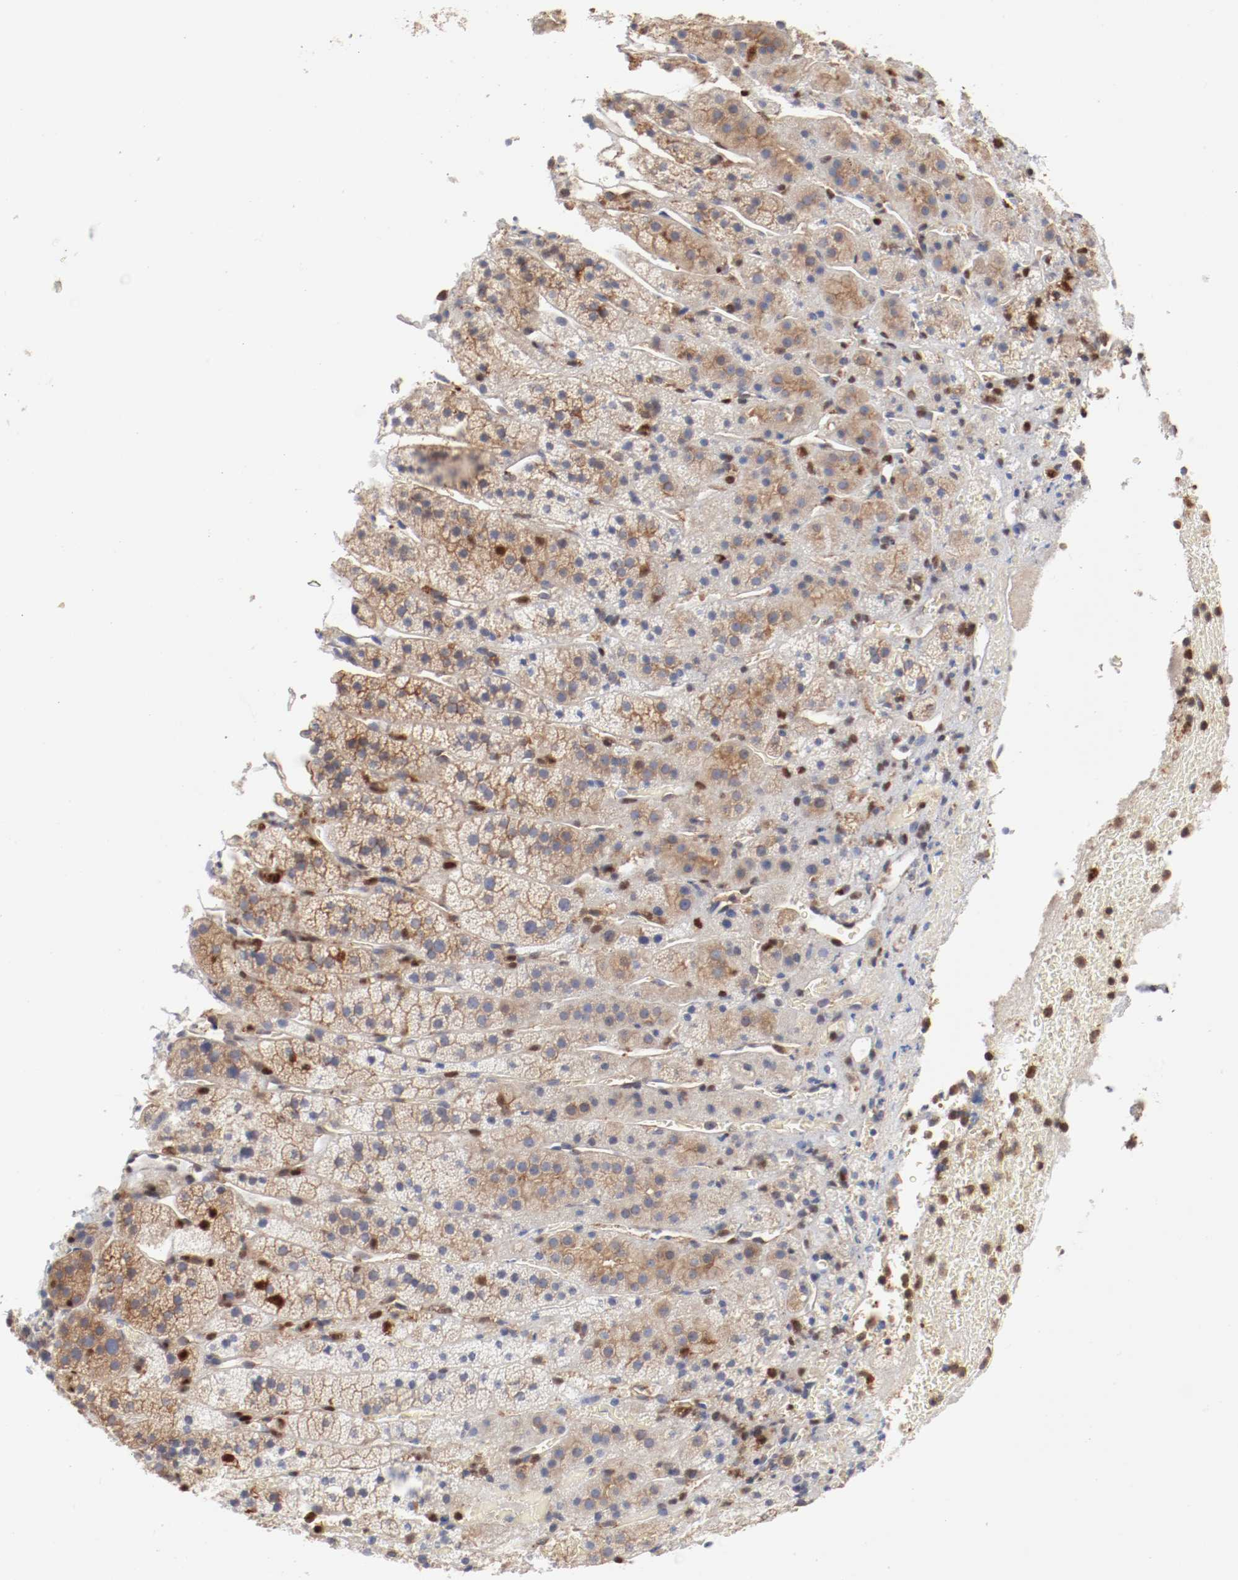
{"staining": {"intensity": "moderate", "quantity": "25%-75%", "location": "cytoplasmic/membranous"}, "tissue": "adrenal gland", "cell_type": "Glandular cells", "image_type": "normal", "snomed": [{"axis": "morphology", "description": "Normal tissue, NOS"}, {"axis": "topography", "description": "Adrenal gland"}], "caption": "Immunohistochemistry (IHC) image of benign adrenal gland: human adrenal gland stained using IHC exhibits medium levels of moderate protein expression localized specifically in the cytoplasmic/membranous of glandular cells, appearing as a cytoplasmic/membranous brown color.", "gene": "ARHGEF6", "patient": {"sex": "female", "age": 44}}